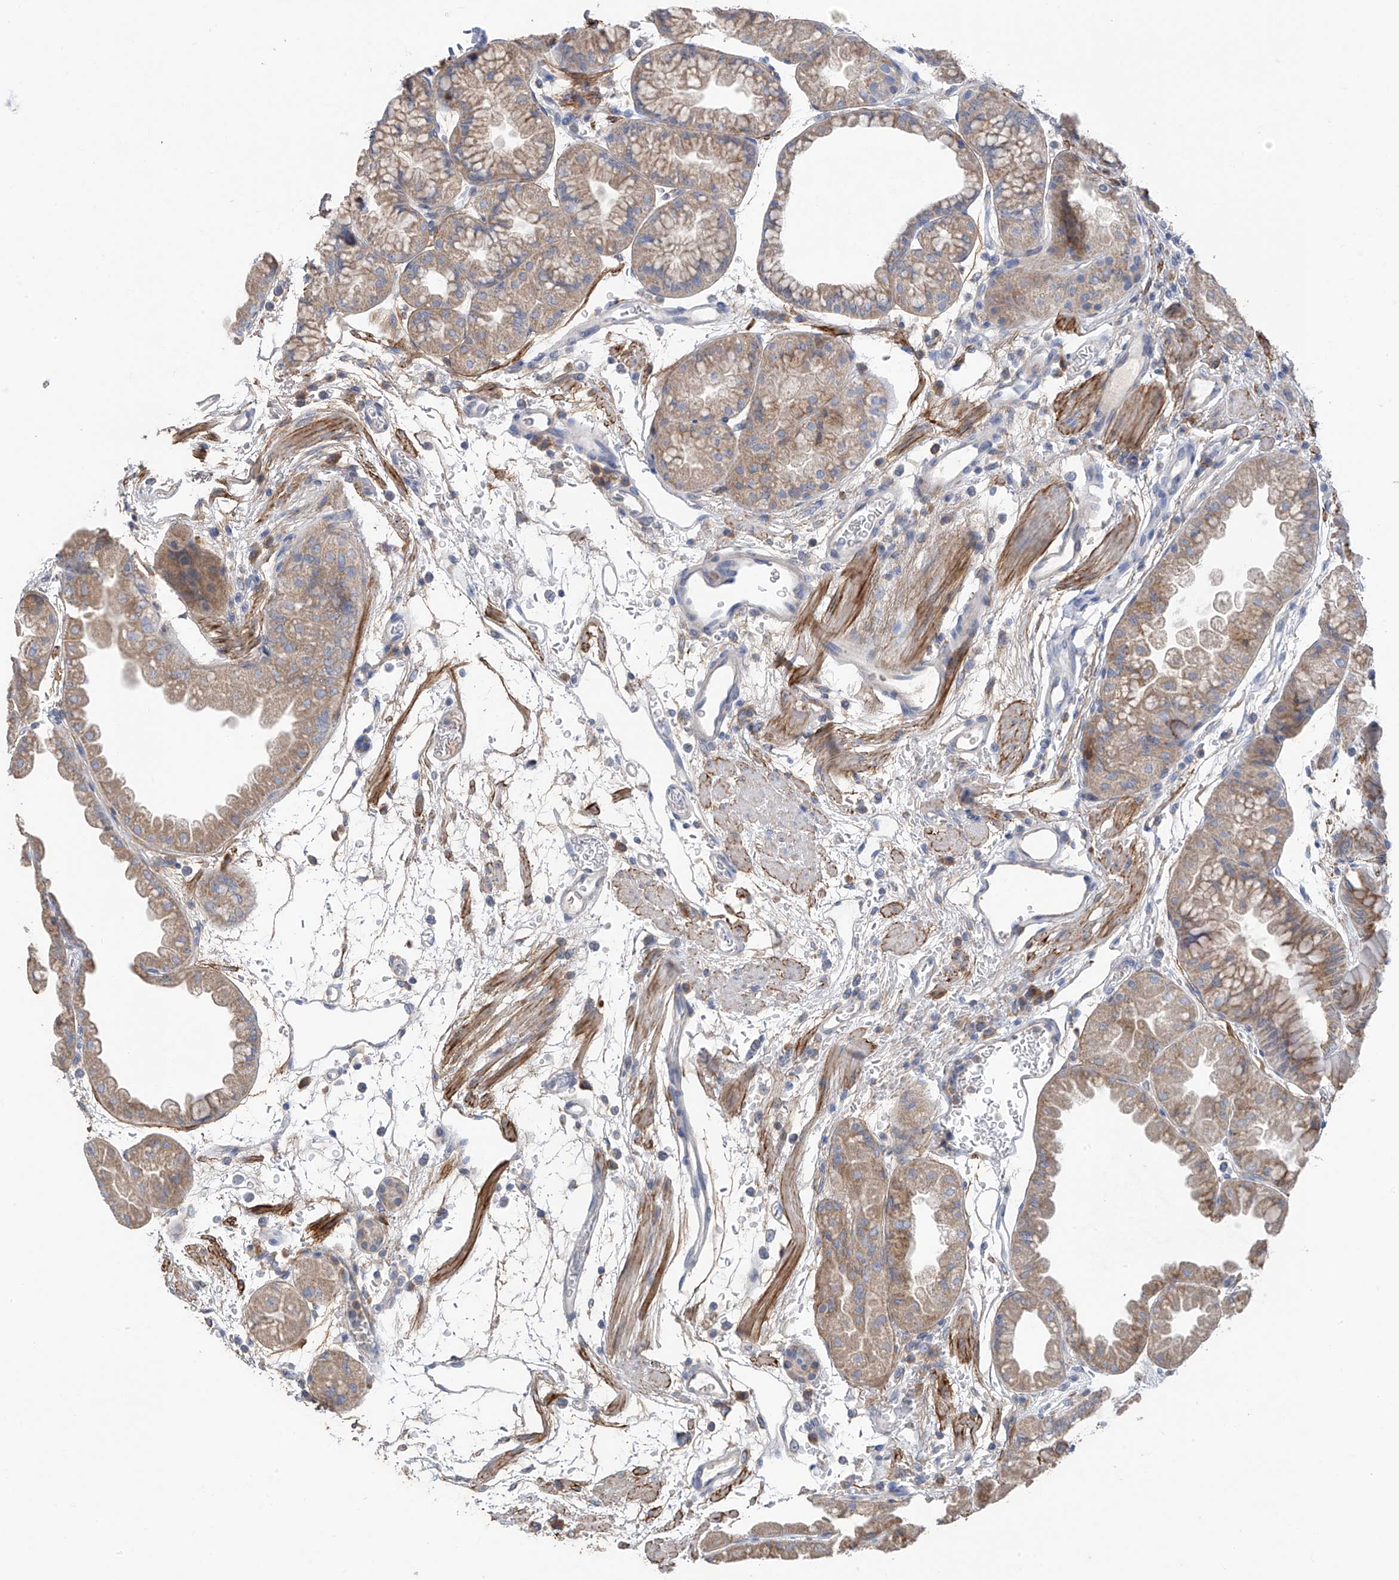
{"staining": {"intensity": "moderate", "quantity": ">75%", "location": "cytoplasmic/membranous"}, "tissue": "stomach", "cell_type": "Glandular cells", "image_type": "normal", "snomed": [{"axis": "morphology", "description": "Normal tissue, NOS"}, {"axis": "topography", "description": "Stomach, upper"}], "caption": "DAB immunohistochemical staining of normal human stomach reveals moderate cytoplasmic/membranous protein staining in approximately >75% of glandular cells.", "gene": "GALNTL6", "patient": {"sex": "male", "age": 47}}